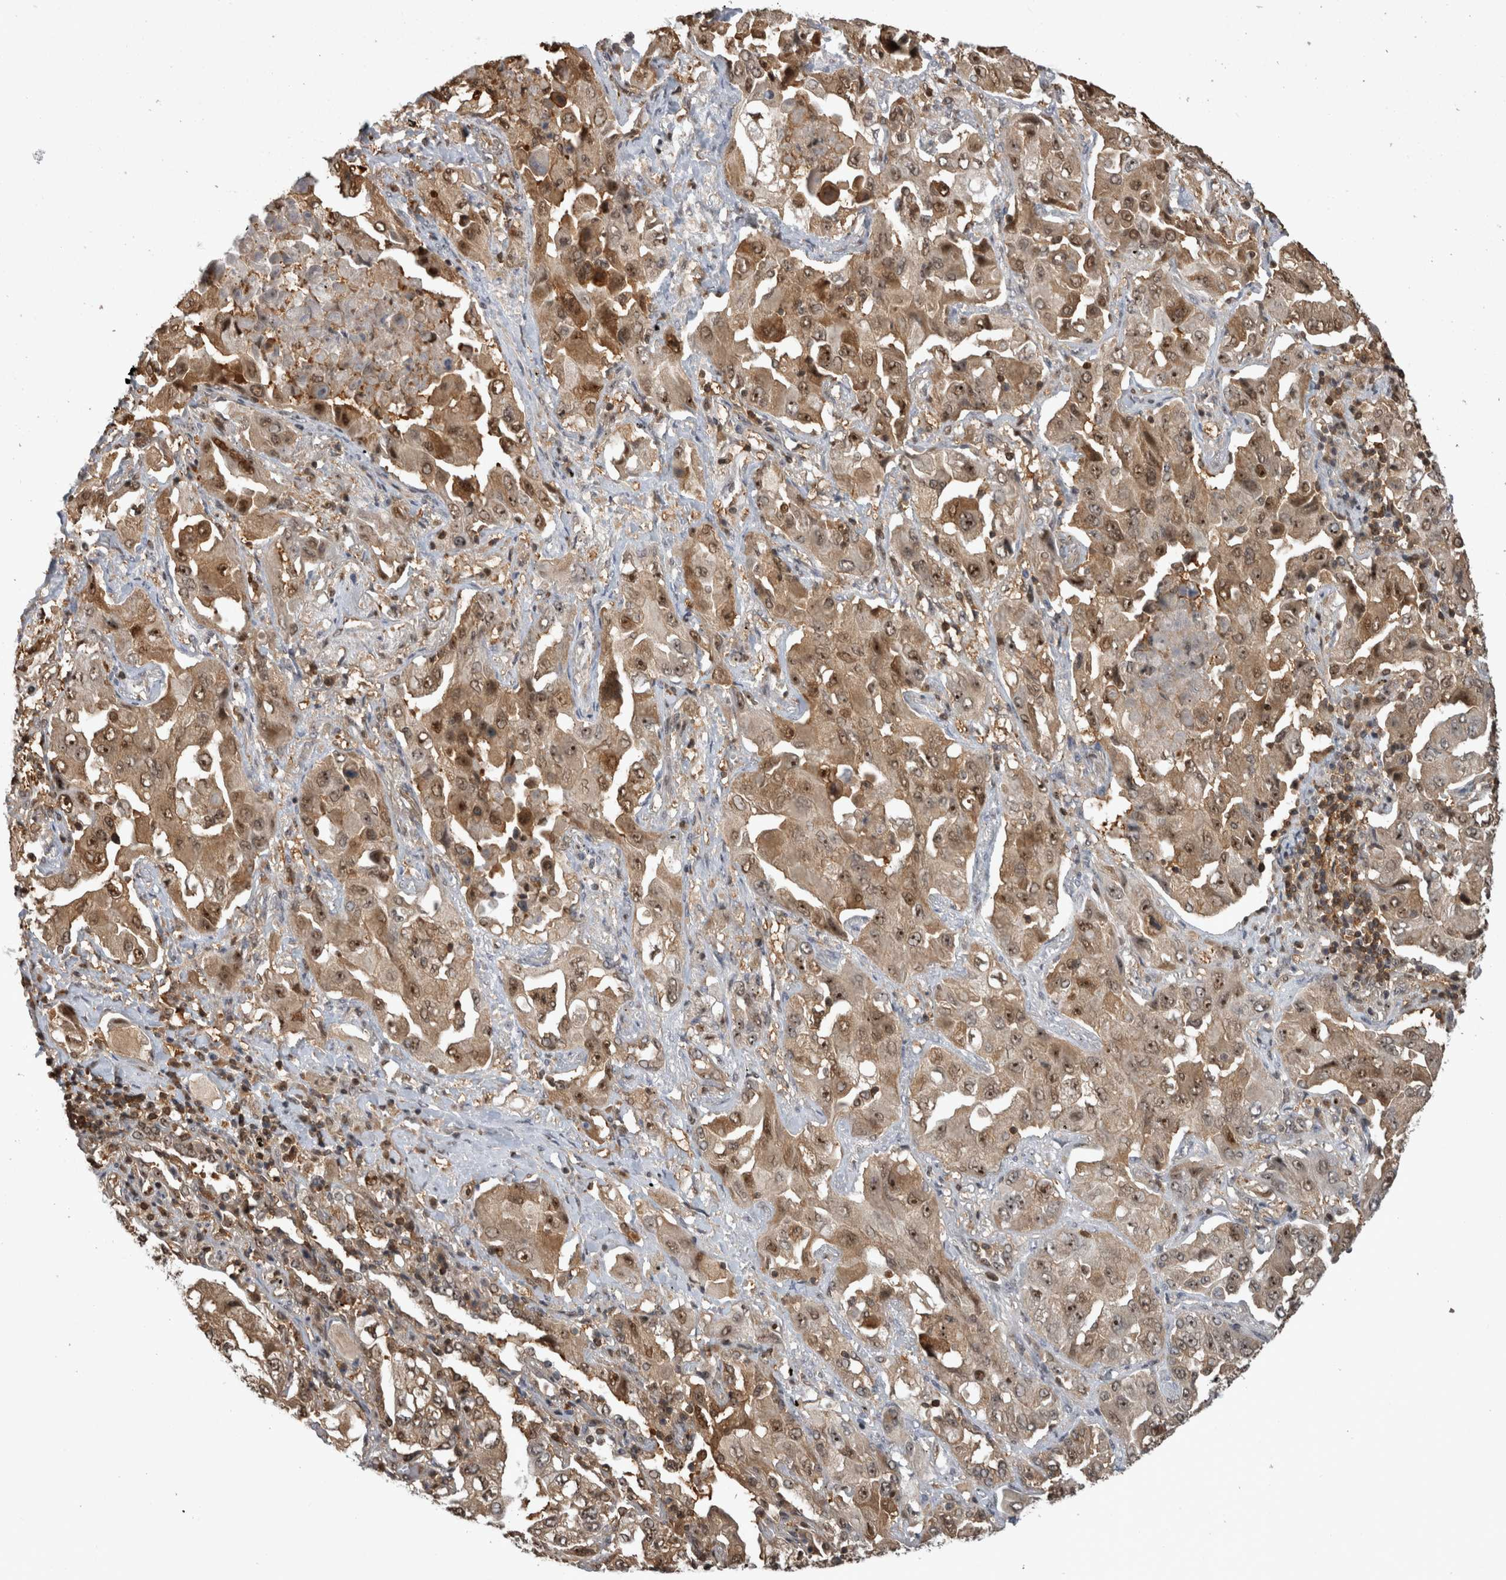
{"staining": {"intensity": "moderate", "quantity": ">75%", "location": "cytoplasmic/membranous,nuclear"}, "tissue": "lung cancer", "cell_type": "Tumor cells", "image_type": "cancer", "snomed": [{"axis": "morphology", "description": "Adenocarcinoma, NOS"}, {"axis": "topography", "description": "Lung"}], "caption": "Protein staining of lung adenocarcinoma tissue displays moderate cytoplasmic/membranous and nuclear positivity in approximately >75% of tumor cells. (DAB IHC, brown staining for protein, blue staining for nuclei).", "gene": "TDRD7", "patient": {"sex": "female", "age": 65}}